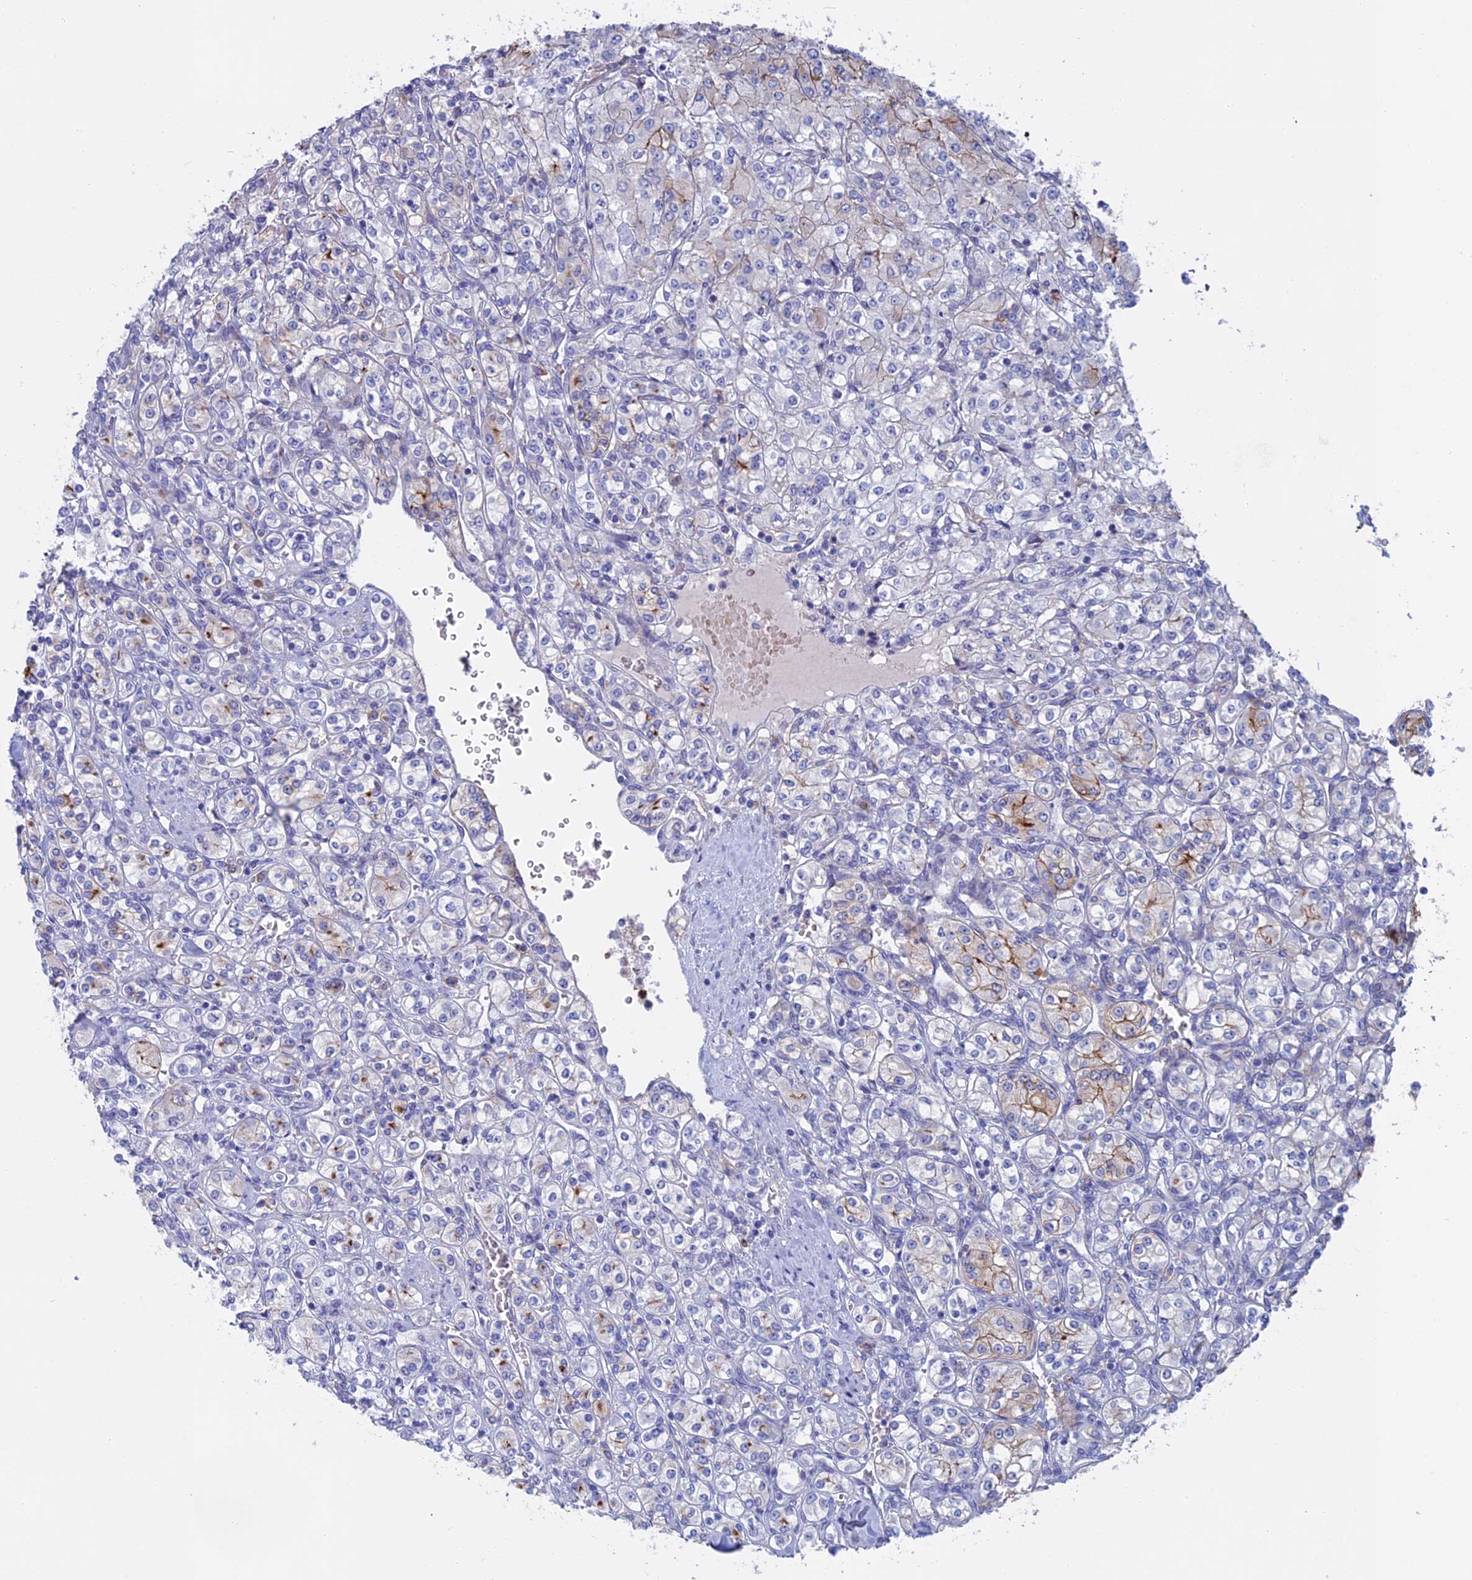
{"staining": {"intensity": "moderate", "quantity": "<25%", "location": "cytoplasmic/membranous"}, "tissue": "renal cancer", "cell_type": "Tumor cells", "image_type": "cancer", "snomed": [{"axis": "morphology", "description": "Adenocarcinoma, NOS"}, {"axis": "topography", "description": "Kidney"}], "caption": "Renal cancer (adenocarcinoma) was stained to show a protein in brown. There is low levels of moderate cytoplasmic/membranous staining in approximately <25% of tumor cells. The staining was performed using DAB to visualize the protein expression in brown, while the nuclei were stained in blue with hematoxylin (Magnification: 20x).", "gene": "SLC2A6", "patient": {"sex": "male", "age": 77}}